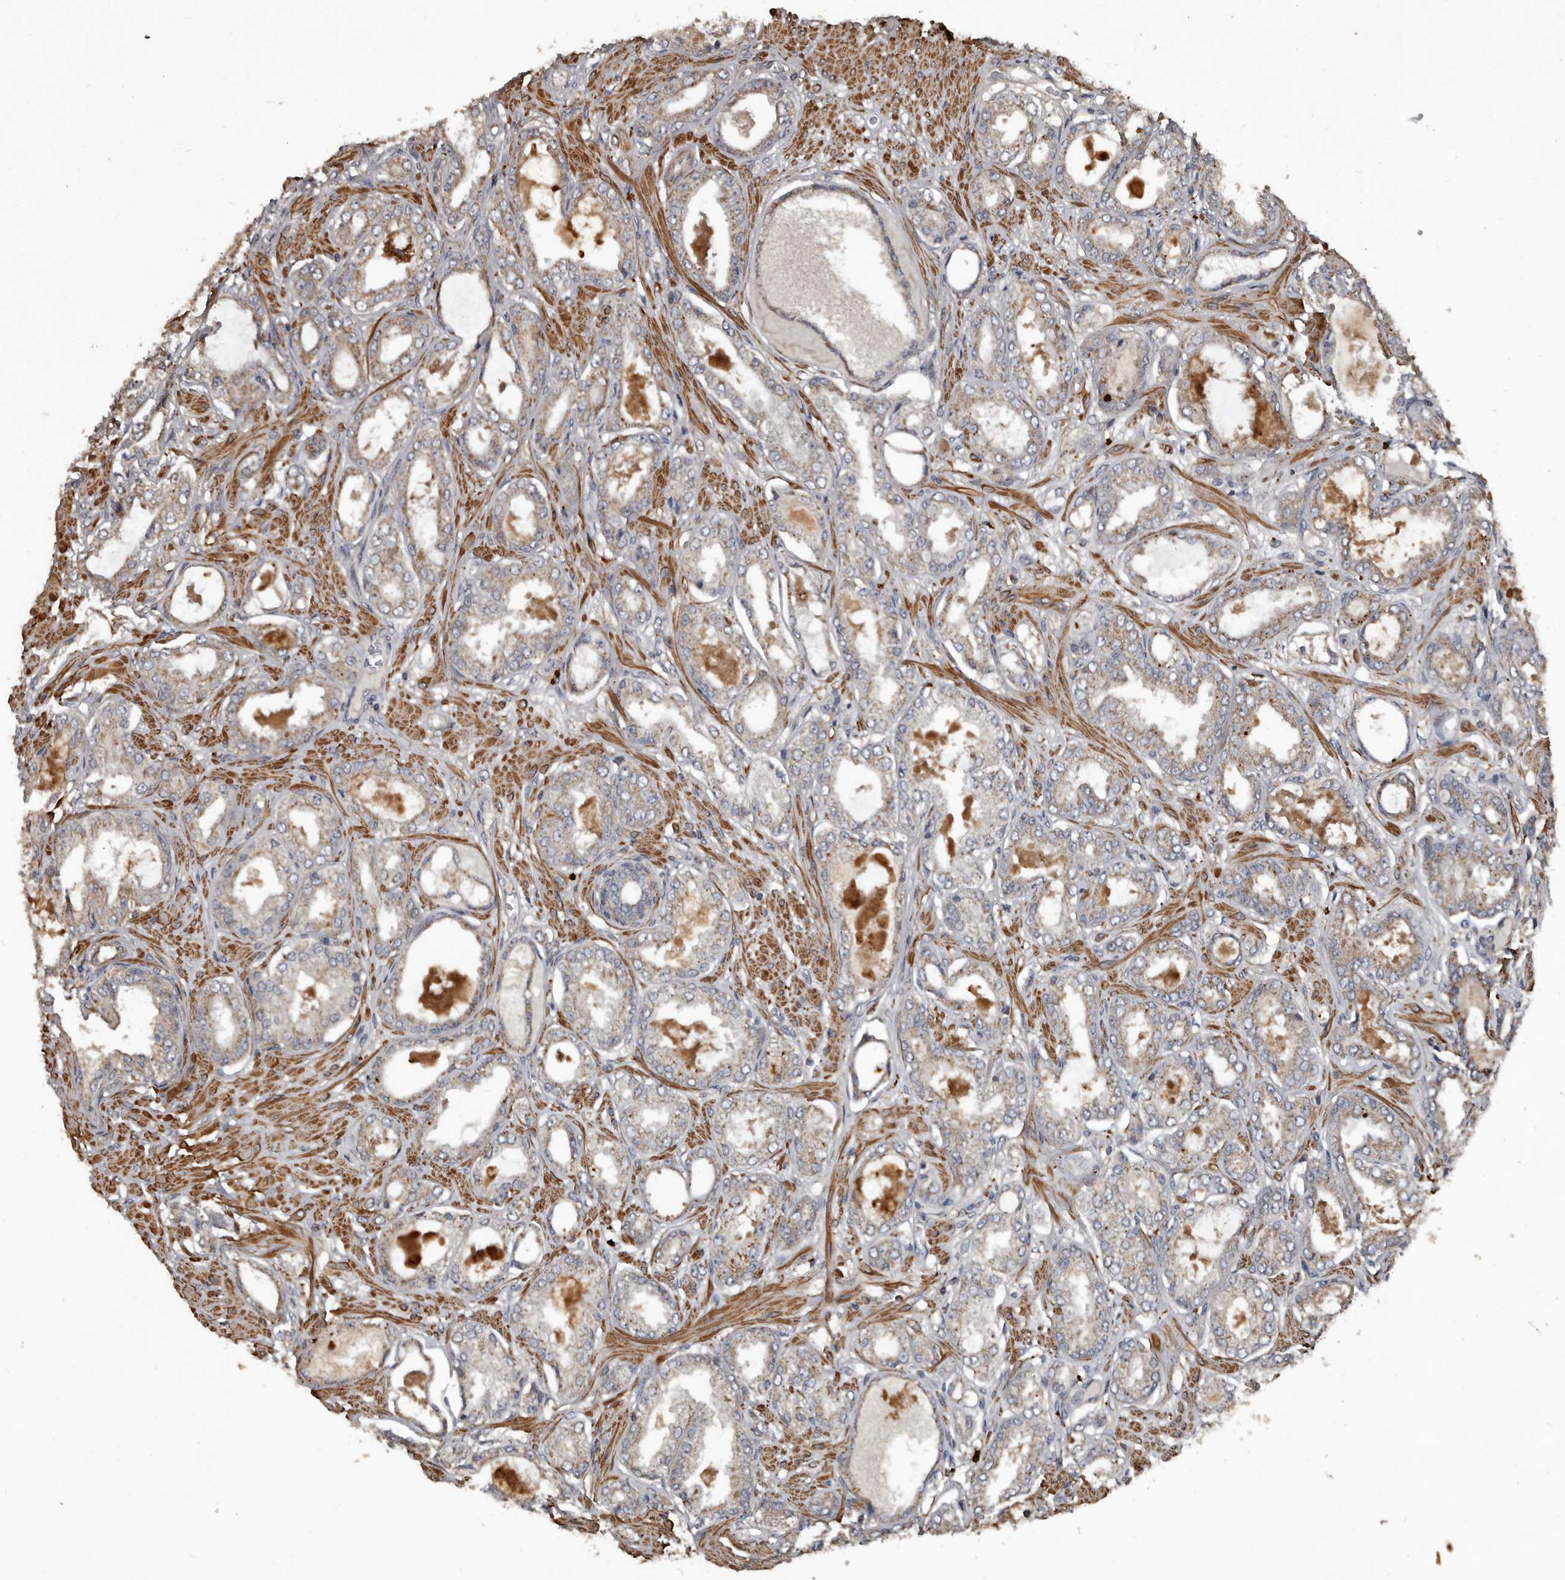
{"staining": {"intensity": "weak", "quantity": "25%-75%", "location": "cytoplasmic/membranous"}, "tissue": "prostate cancer", "cell_type": "Tumor cells", "image_type": "cancer", "snomed": [{"axis": "morphology", "description": "Adenocarcinoma, Low grade"}, {"axis": "topography", "description": "Prostate"}], "caption": "Protein analysis of prostate cancer tissue reveals weak cytoplasmic/membranous expression in approximately 25%-75% of tumor cells.", "gene": "GREB1", "patient": {"sex": "male", "age": 63}}